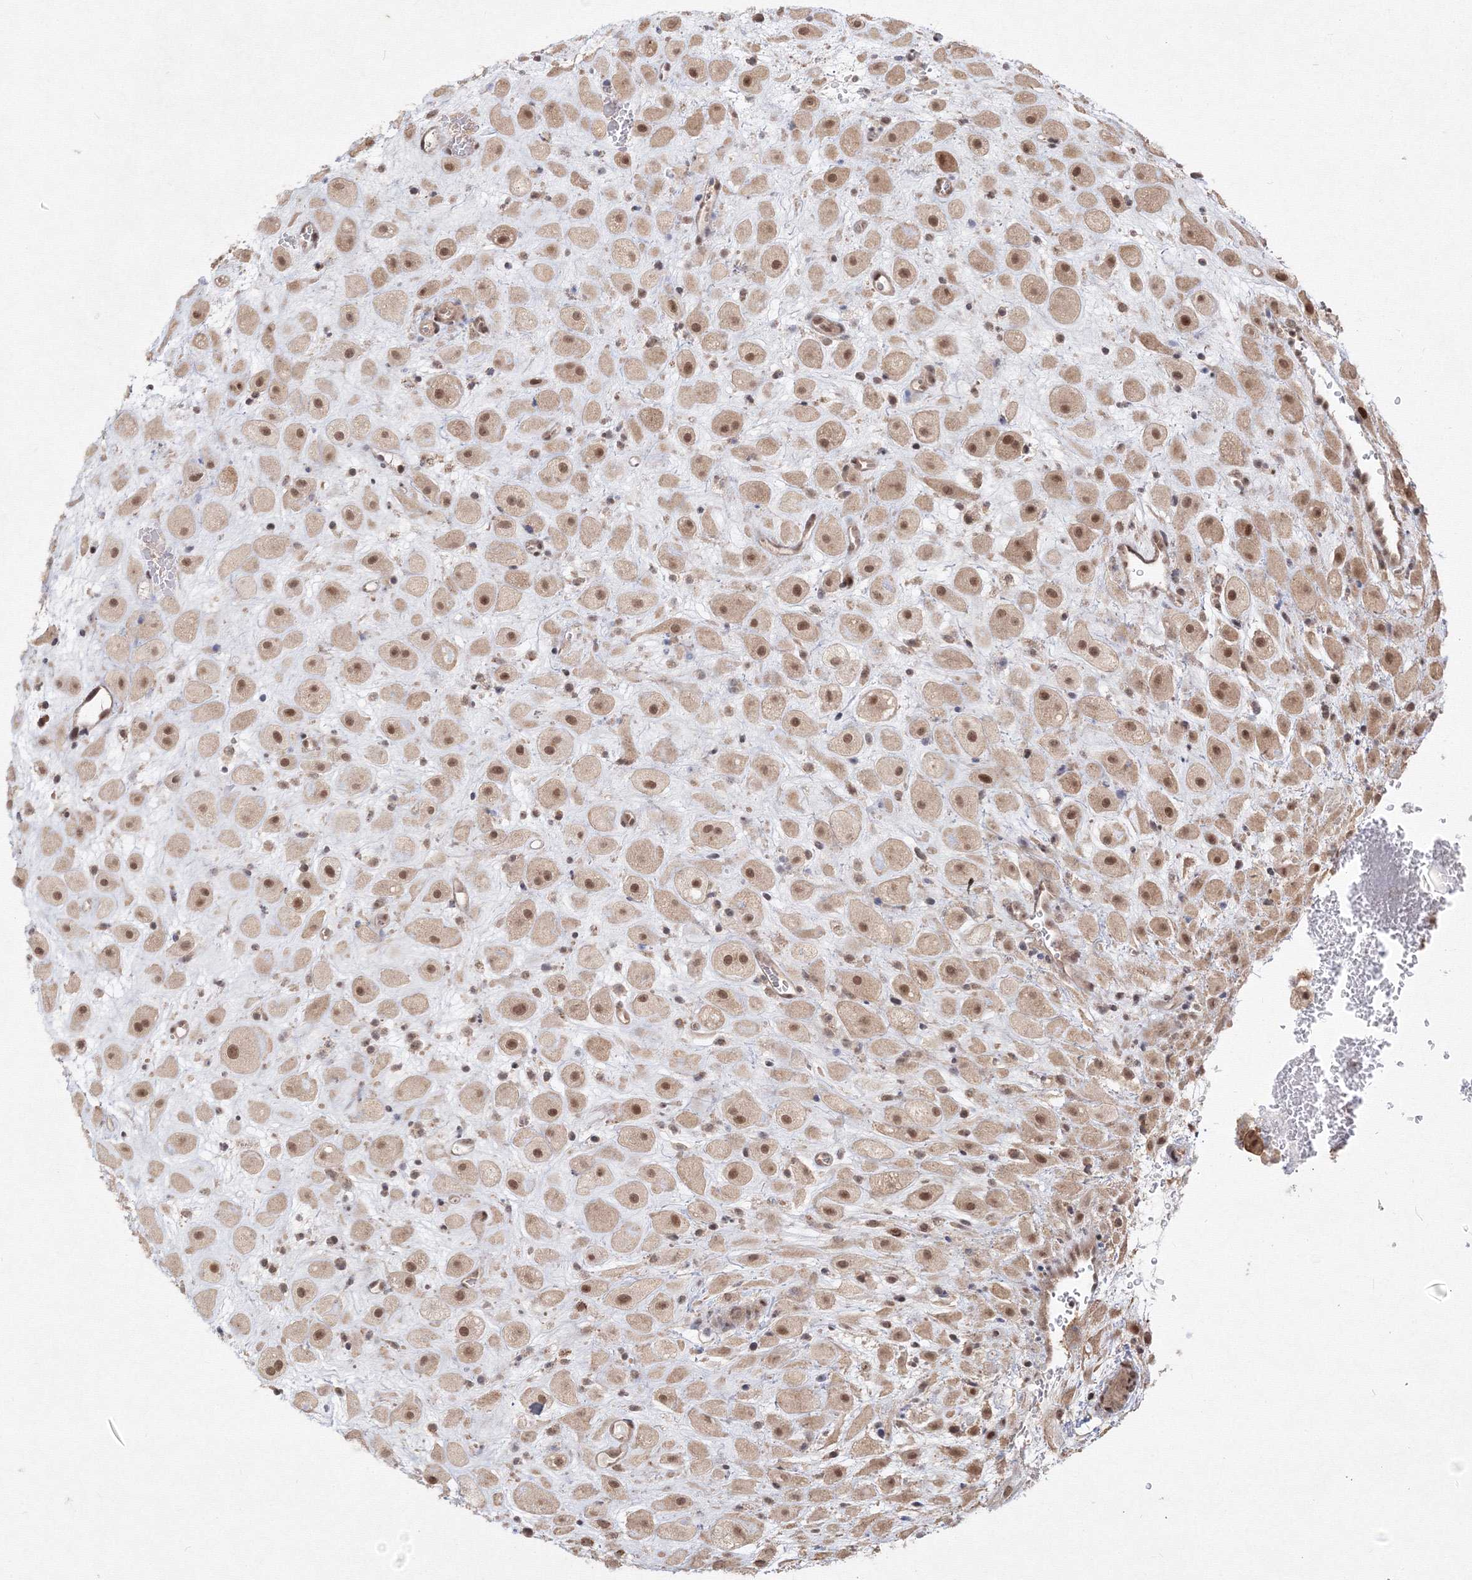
{"staining": {"intensity": "moderate", "quantity": ">75%", "location": "nuclear"}, "tissue": "placenta", "cell_type": "Decidual cells", "image_type": "normal", "snomed": [{"axis": "morphology", "description": "Normal tissue, NOS"}, {"axis": "topography", "description": "Placenta"}], "caption": "Protein expression analysis of benign placenta displays moderate nuclear expression in about >75% of decidual cells.", "gene": "COPS4", "patient": {"sex": "female", "age": 35}}